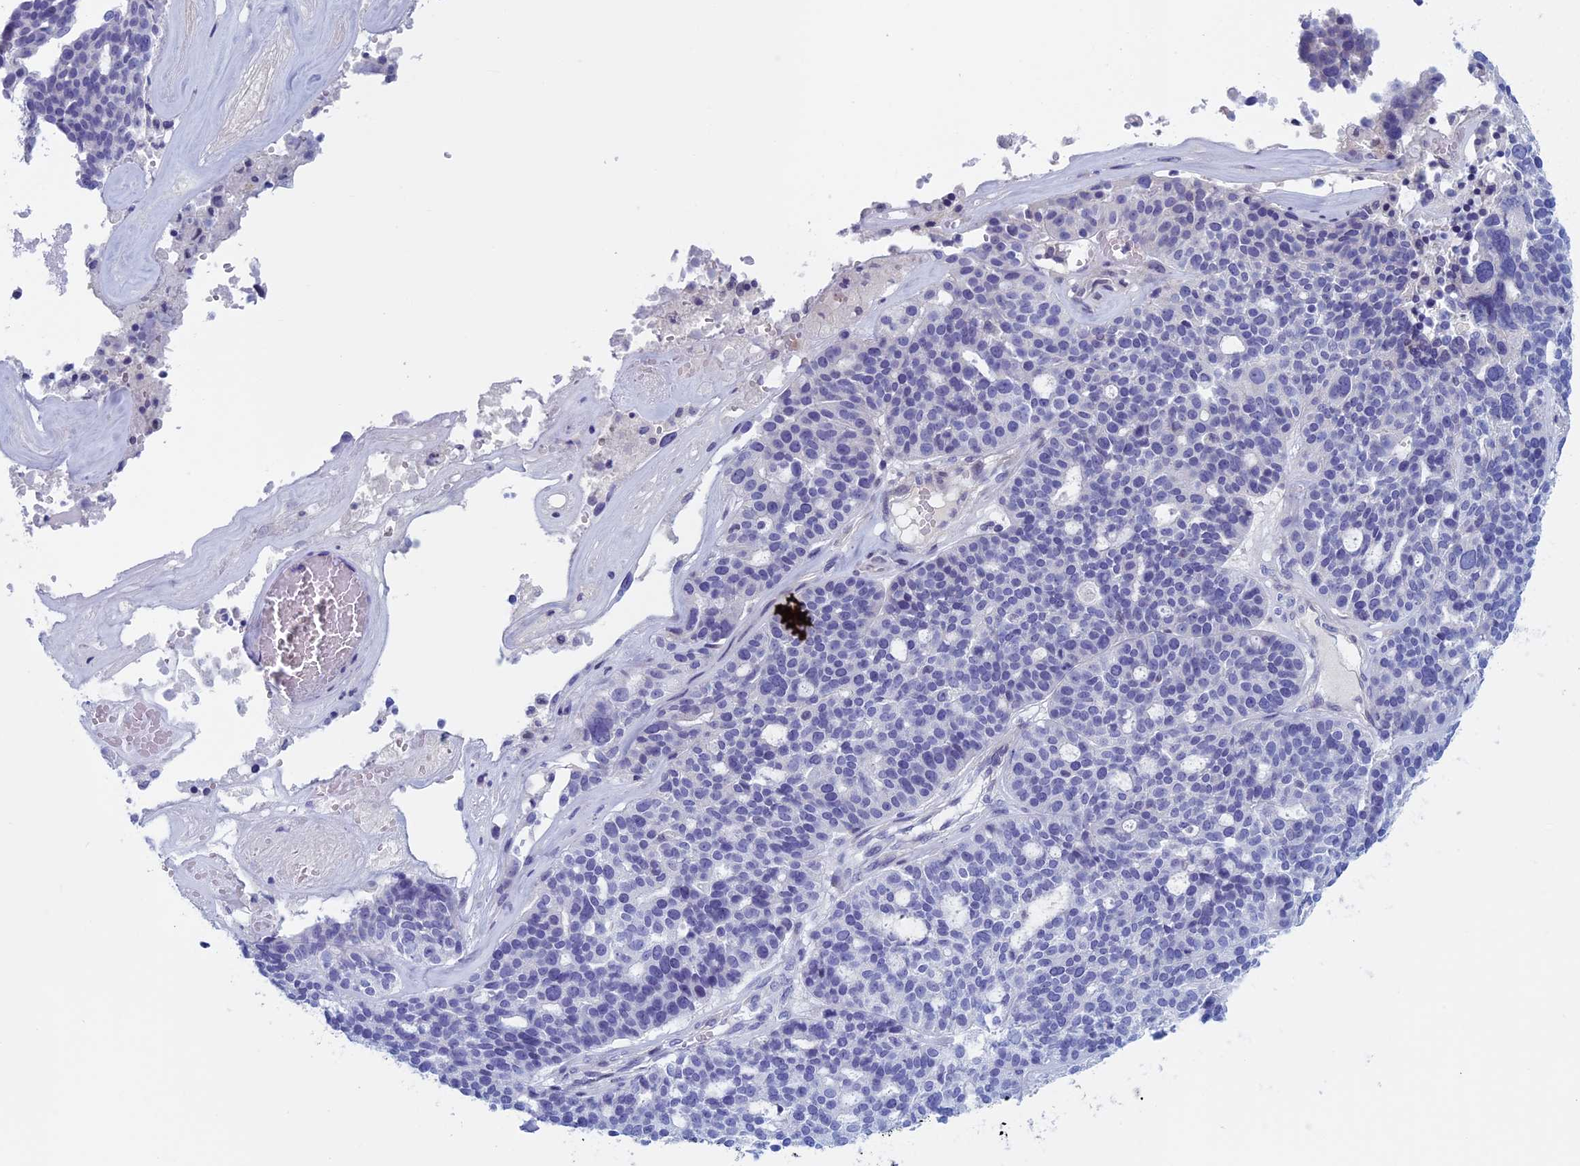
{"staining": {"intensity": "negative", "quantity": "none", "location": "none"}, "tissue": "ovarian cancer", "cell_type": "Tumor cells", "image_type": "cancer", "snomed": [{"axis": "morphology", "description": "Cystadenocarcinoma, serous, NOS"}, {"axis": "topography", "description": "Ovary"}], "caption": "Immunohistochemistry photomicrograph of neoplastic tissue: ovarian cancer stained with DAB displays no significant protein expression in tumor cells. The staining is performed using DAB (3,3'-diaminobenzidine) brown chromogen with nuclei counter-stained in using hematoxylin.", "gene": "FADS1", "patient": {"sex": "female", "age": 59}}